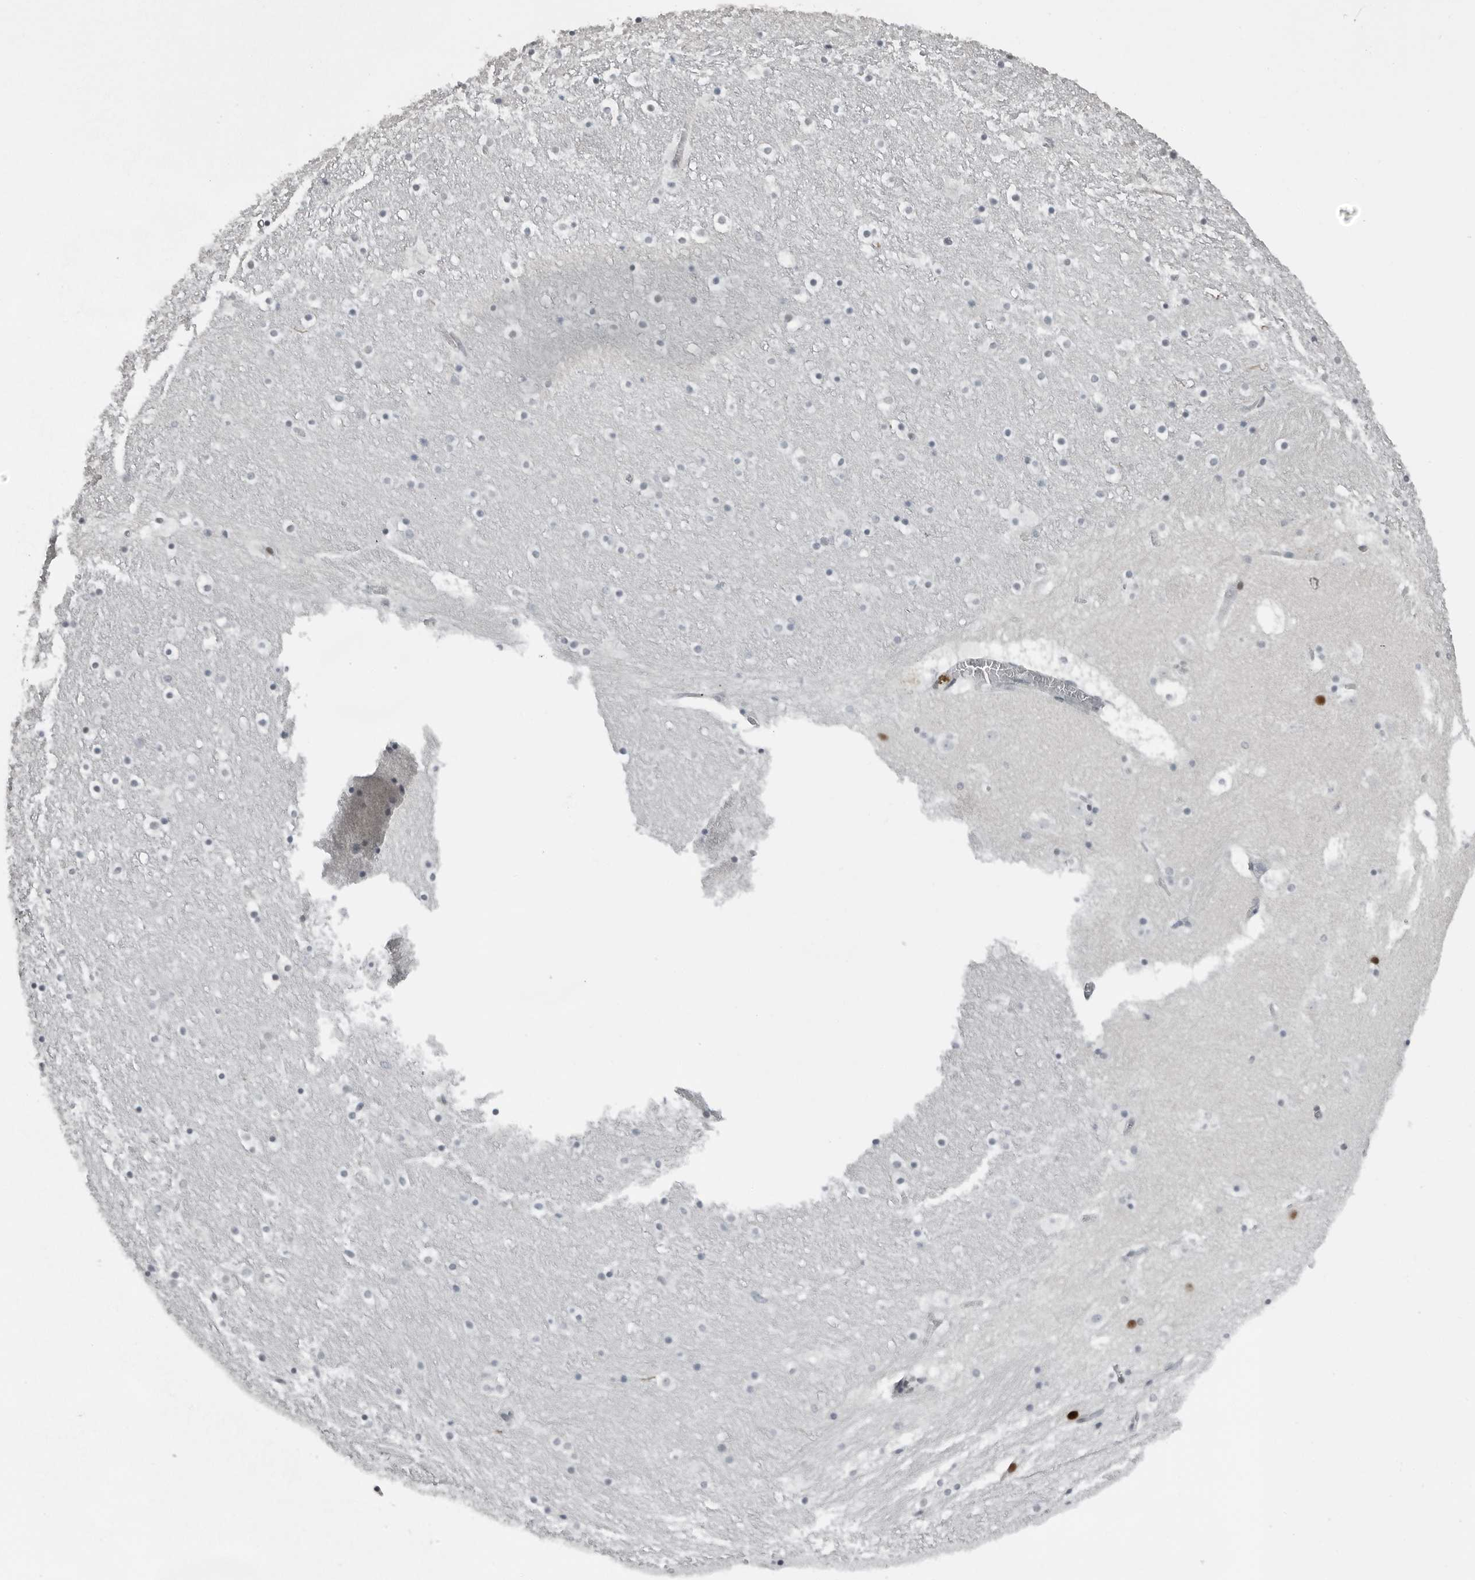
{"staining": {"intensity": "moderate", "quantity": "<25%", "location": "nuclear"}, "tissue": "caudate", "cell_type": "Glial cells", "image_type": "normal", "snomed": [{"axis": "morphology", "description": "Normal tissue, NOS"}, {"axis": "topography", "description": "Lateral ventricle wall"}], "caption": "This is an image of immunohistochemistry (IHC) staining of unremarkable caudate, which shows moderate staining in the nuclear of glial cells.", "gene": "PPP1R42", "patient": {"sex": "male", "age": 45}}